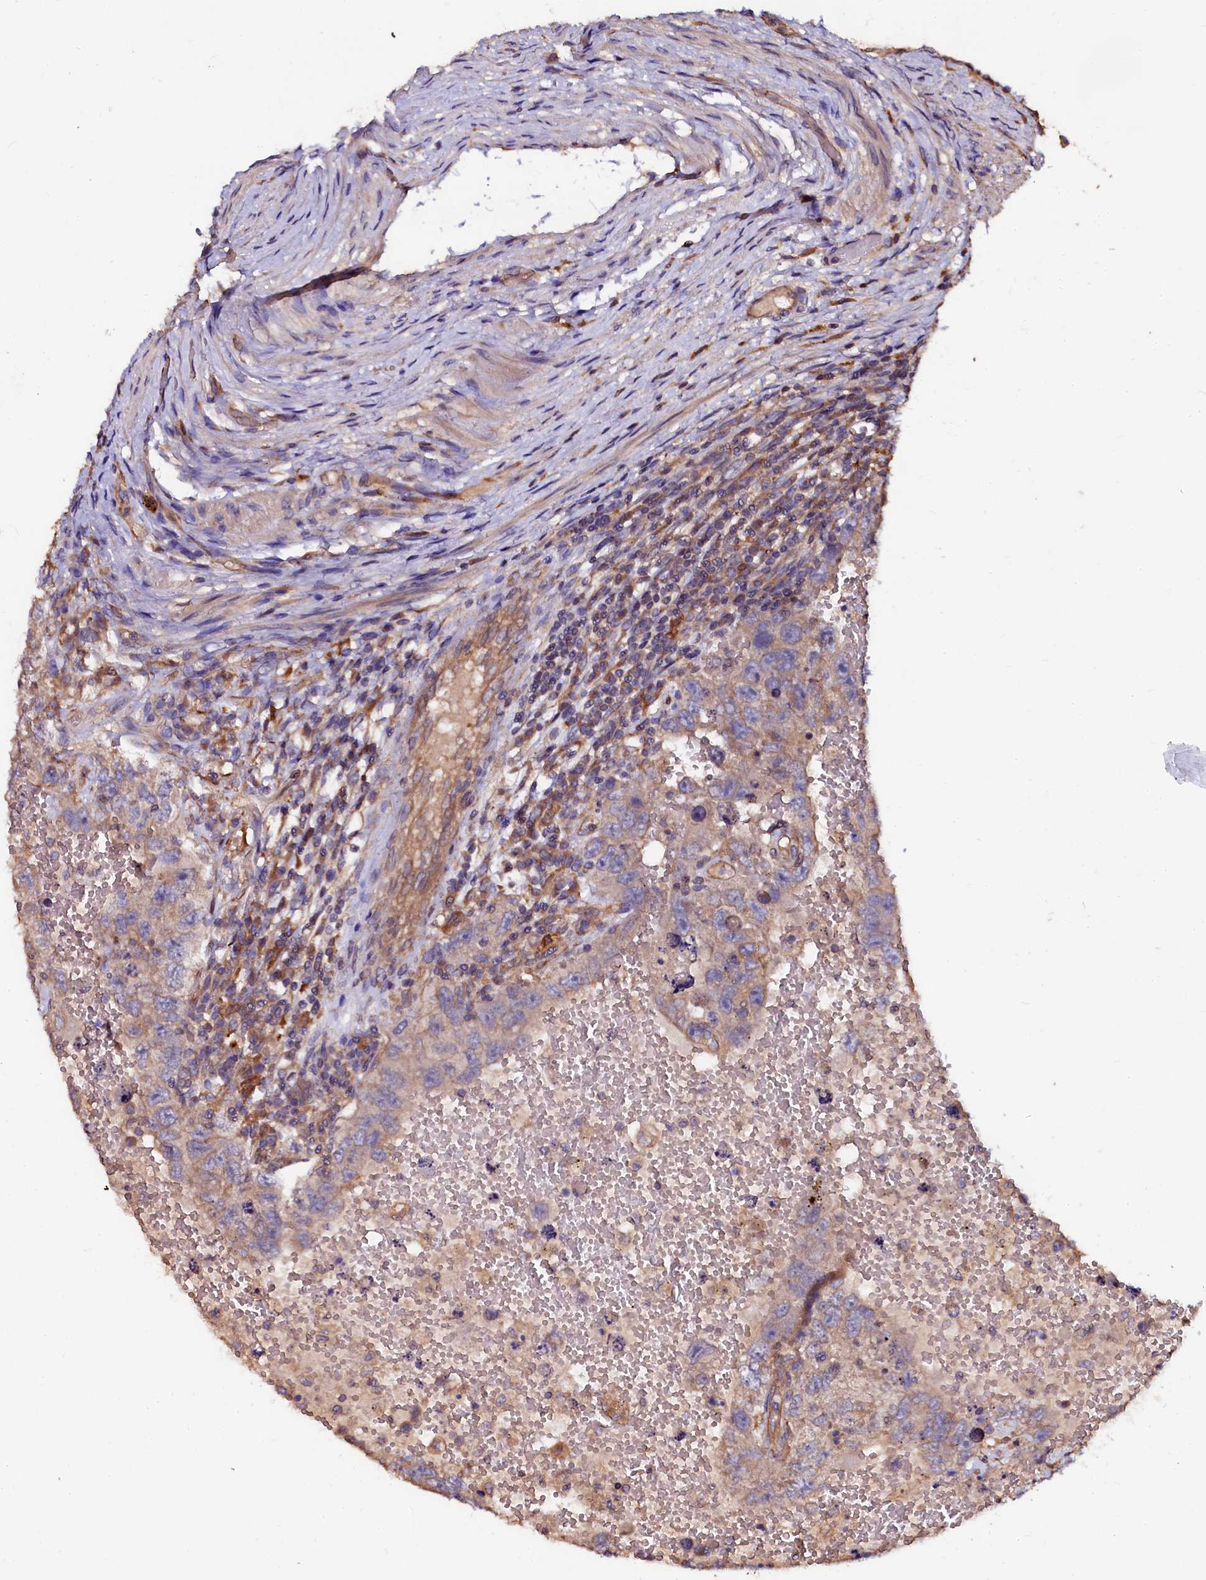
{"staining": {"intensity": "weak", "quantity": "<25%", "location": "cytoplasmic/membranous"}, "tissue": "testis cancer", "cell_type": "Tumor cells", "image_type": "cancer", "snomed": [{"axis": "morphology", "description": "Carcinoma, Embryonal, NOS"}, {"axis": "topography", "description": "Testis"}], "caption": "This is an IHC image of testis embryonal carcinoma. There is no staining in tumor cells.", "gene": "APPL2", "patient": {"sex": "male", "age": 26}}